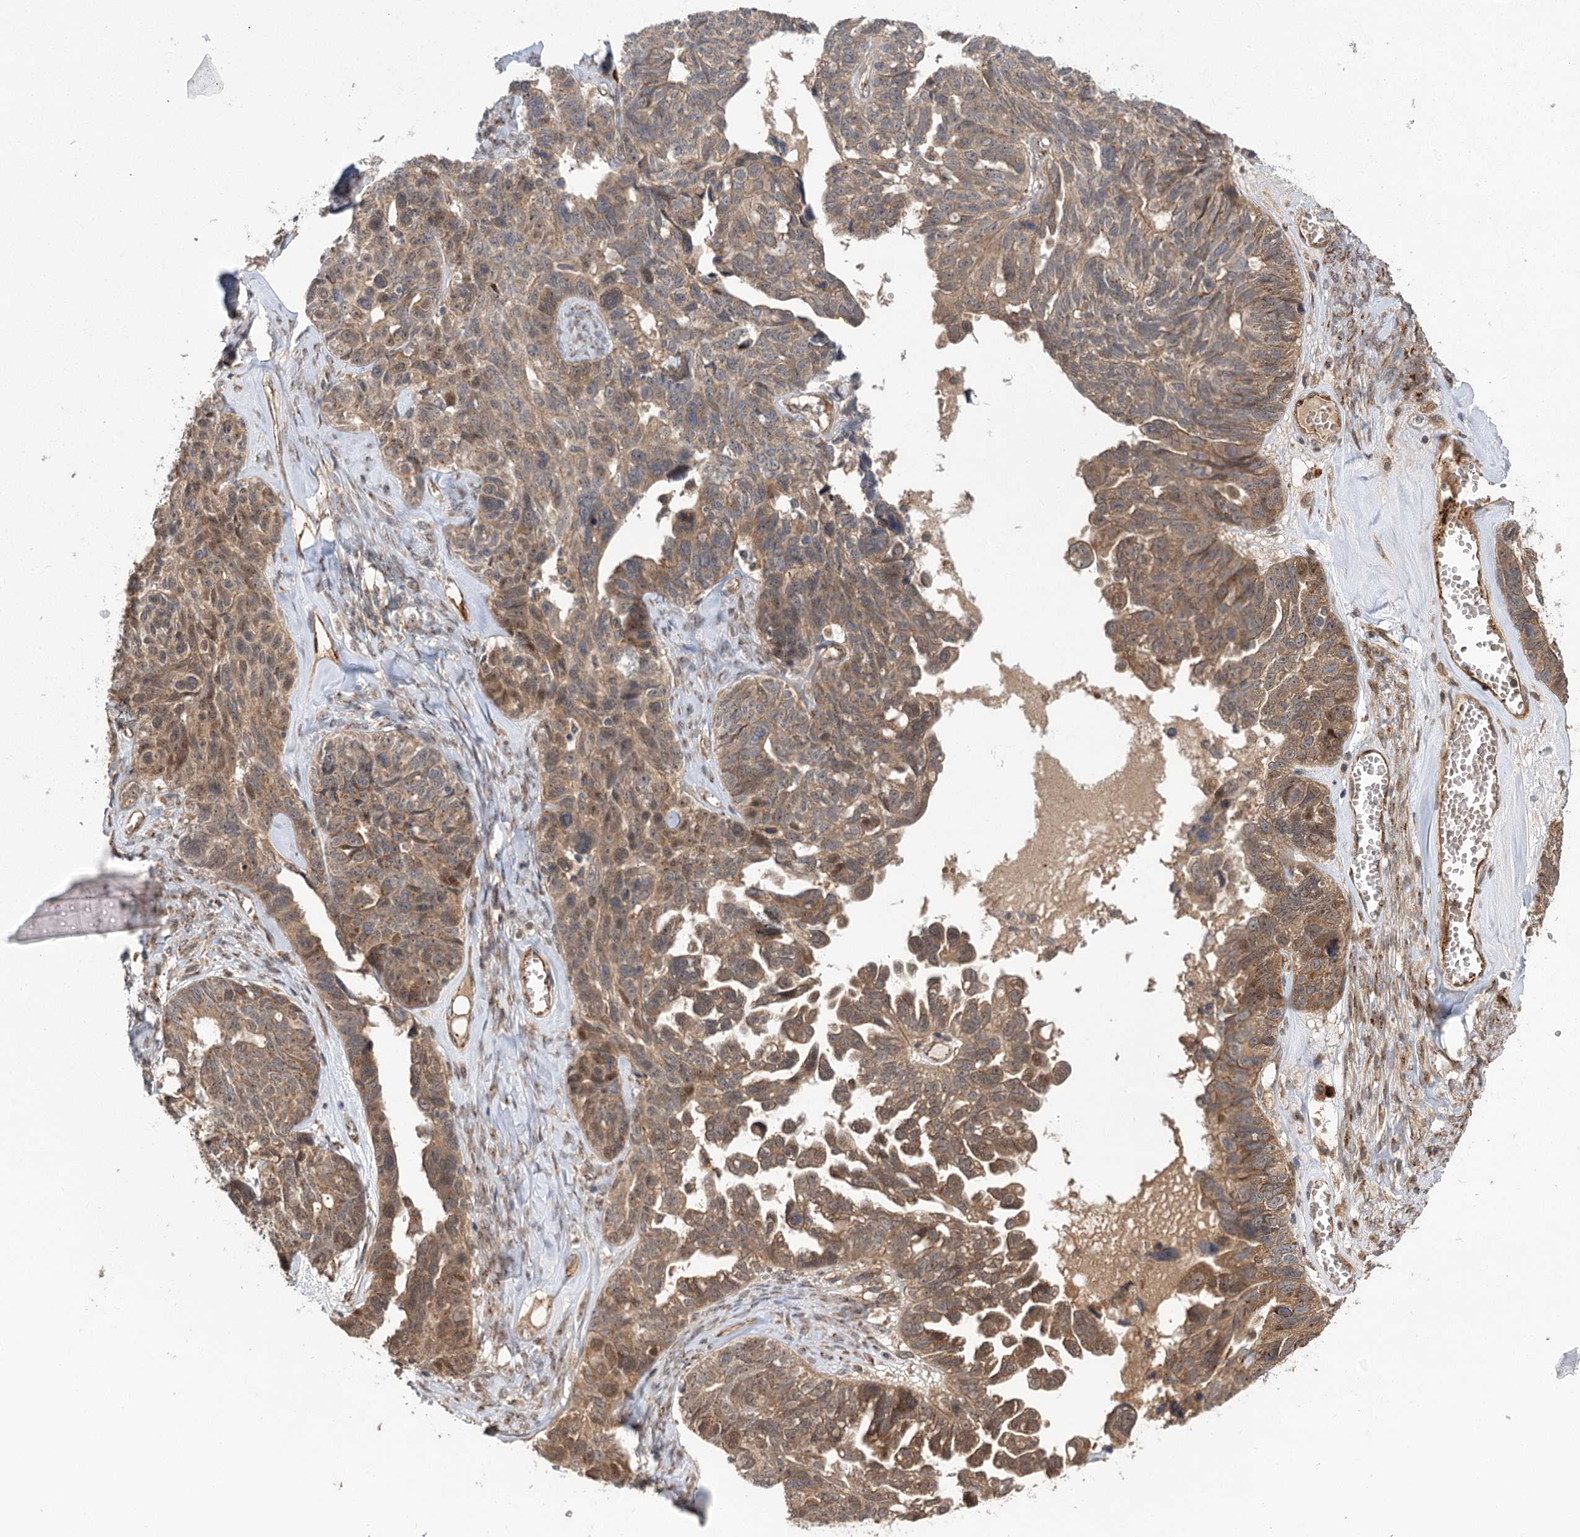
{"staining": {"intensity": "moderate", "quantity": ">75%", "location": "cytoplasmic/membranous,nuclear"}, "tissue": "ovarian cancer", "cell_type": "Tumor cells", "image_type": "cancer", "snomed": [{"axis": "morphology", "description": "Cystadenocarcinoma, serous, NOS"}, {"axis": "topography", "description": "Ovary"}], "caption": "IHC staining of ovarian cancer, which reveals medium levels of moderate cytoplasmic/membranous and nuclear expression in approximately >75% of tumor cells indicating moderate cytoplasmic/membranous and nuclear protein expression. The staining was performed using DAB (brown) for protein detection and nuclei were counterstained in hematoxylin (blue).", "gene": "CARD19", "patient": {"sex": "female", "age": 79}}